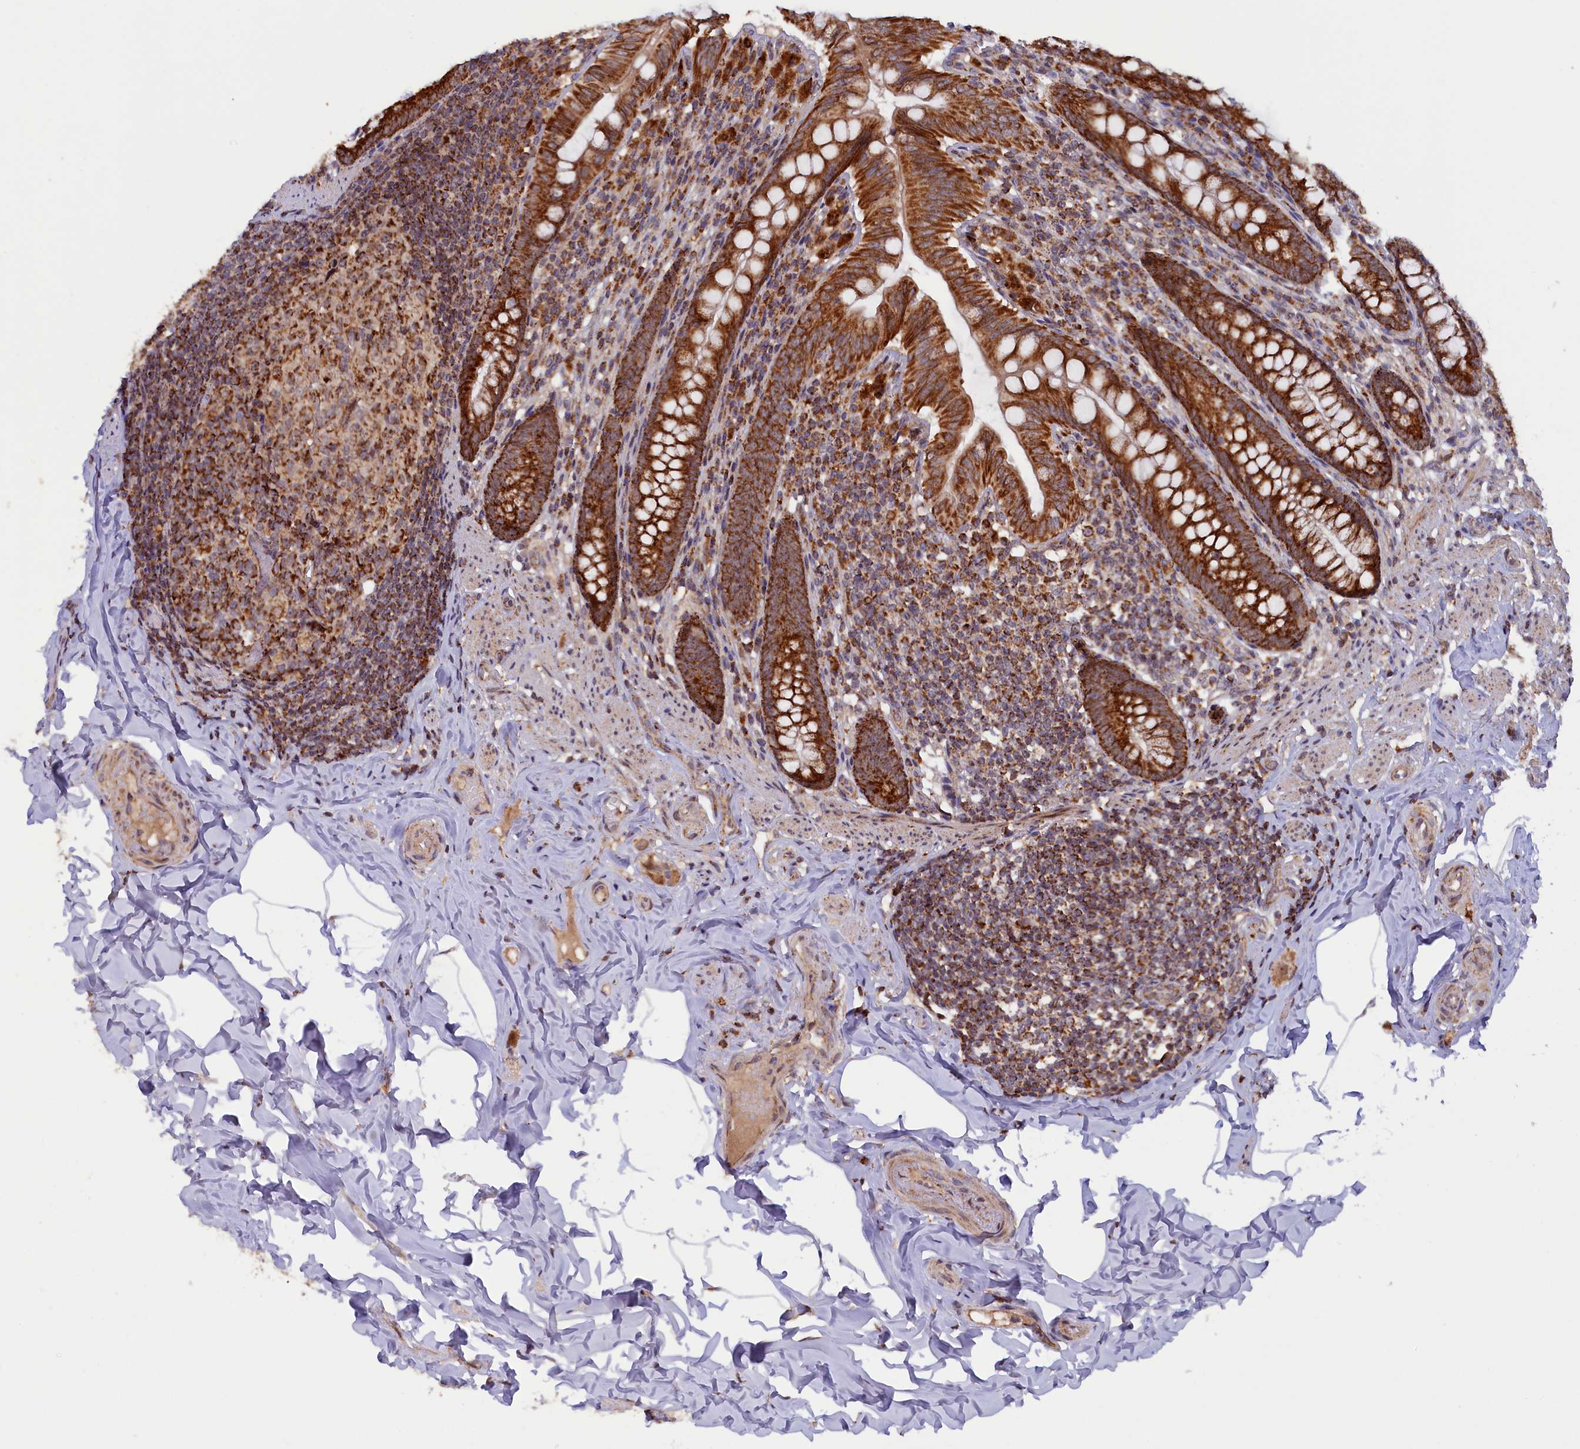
{"staining": {"intensity": "strong", "quantity": ">75%", "location": "cytoplasmic/membranous"}, "tissue": "appendix", "cell_type": "Glandular cells", "image_type": "normal", "snomed": [{"axis": "morphology", "description": "Normal tissue, NOS"}, {"axis": "topography", "description": "Appendix"}], "caption": "This photomicrograph shows benign appendix stained with immunohistochemistry (IHC) to label a protein in brown. The cytoplasmic/membranous of glandular cells show strong positivity for the protein. Nuclei are counter-stained blue.", "gene": "DUS3L", "patient": {"sex": "male", "age": 55}}